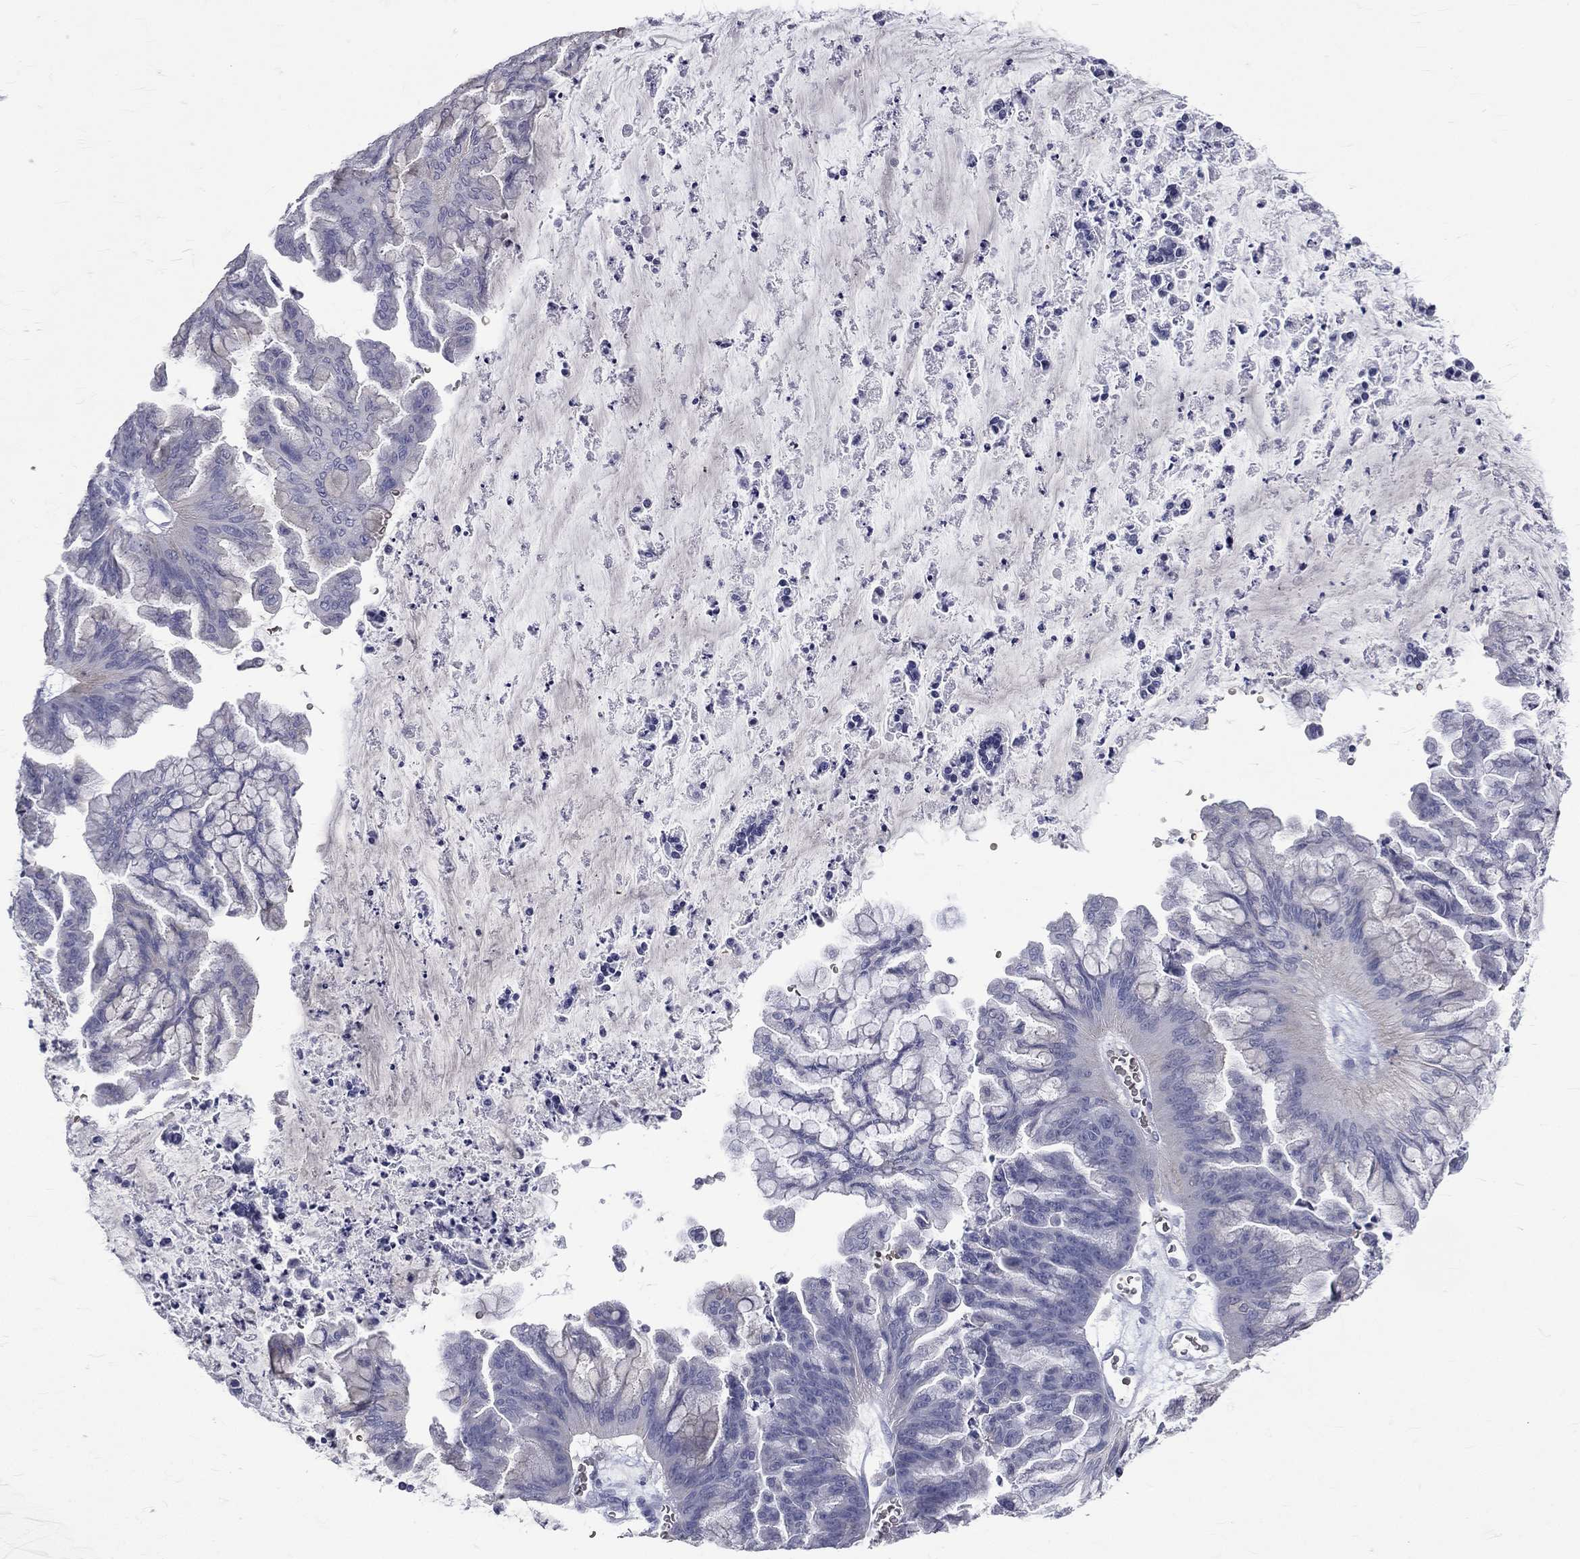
{"staining": {"intensity": "negative", "quantity": "none", "location": "none"}, "tissue": "ovarian cancer", "cell_type": "Tumor cells", "image_type": "cancer", "snomed": [{"axis": "morphology", "description": "Cystadenocarcinoma, mucinous, NOS"}, {"axis": "topography", "description": "Ovary"}], "caption": "DAB immunohistochemical staining of ovarian cancer (mucinous cystadenocarcinoma) demonstrates no significant expression in tumor cells.", "gene": "CTSW", "patient": {"sex": "female", "age": 67}}